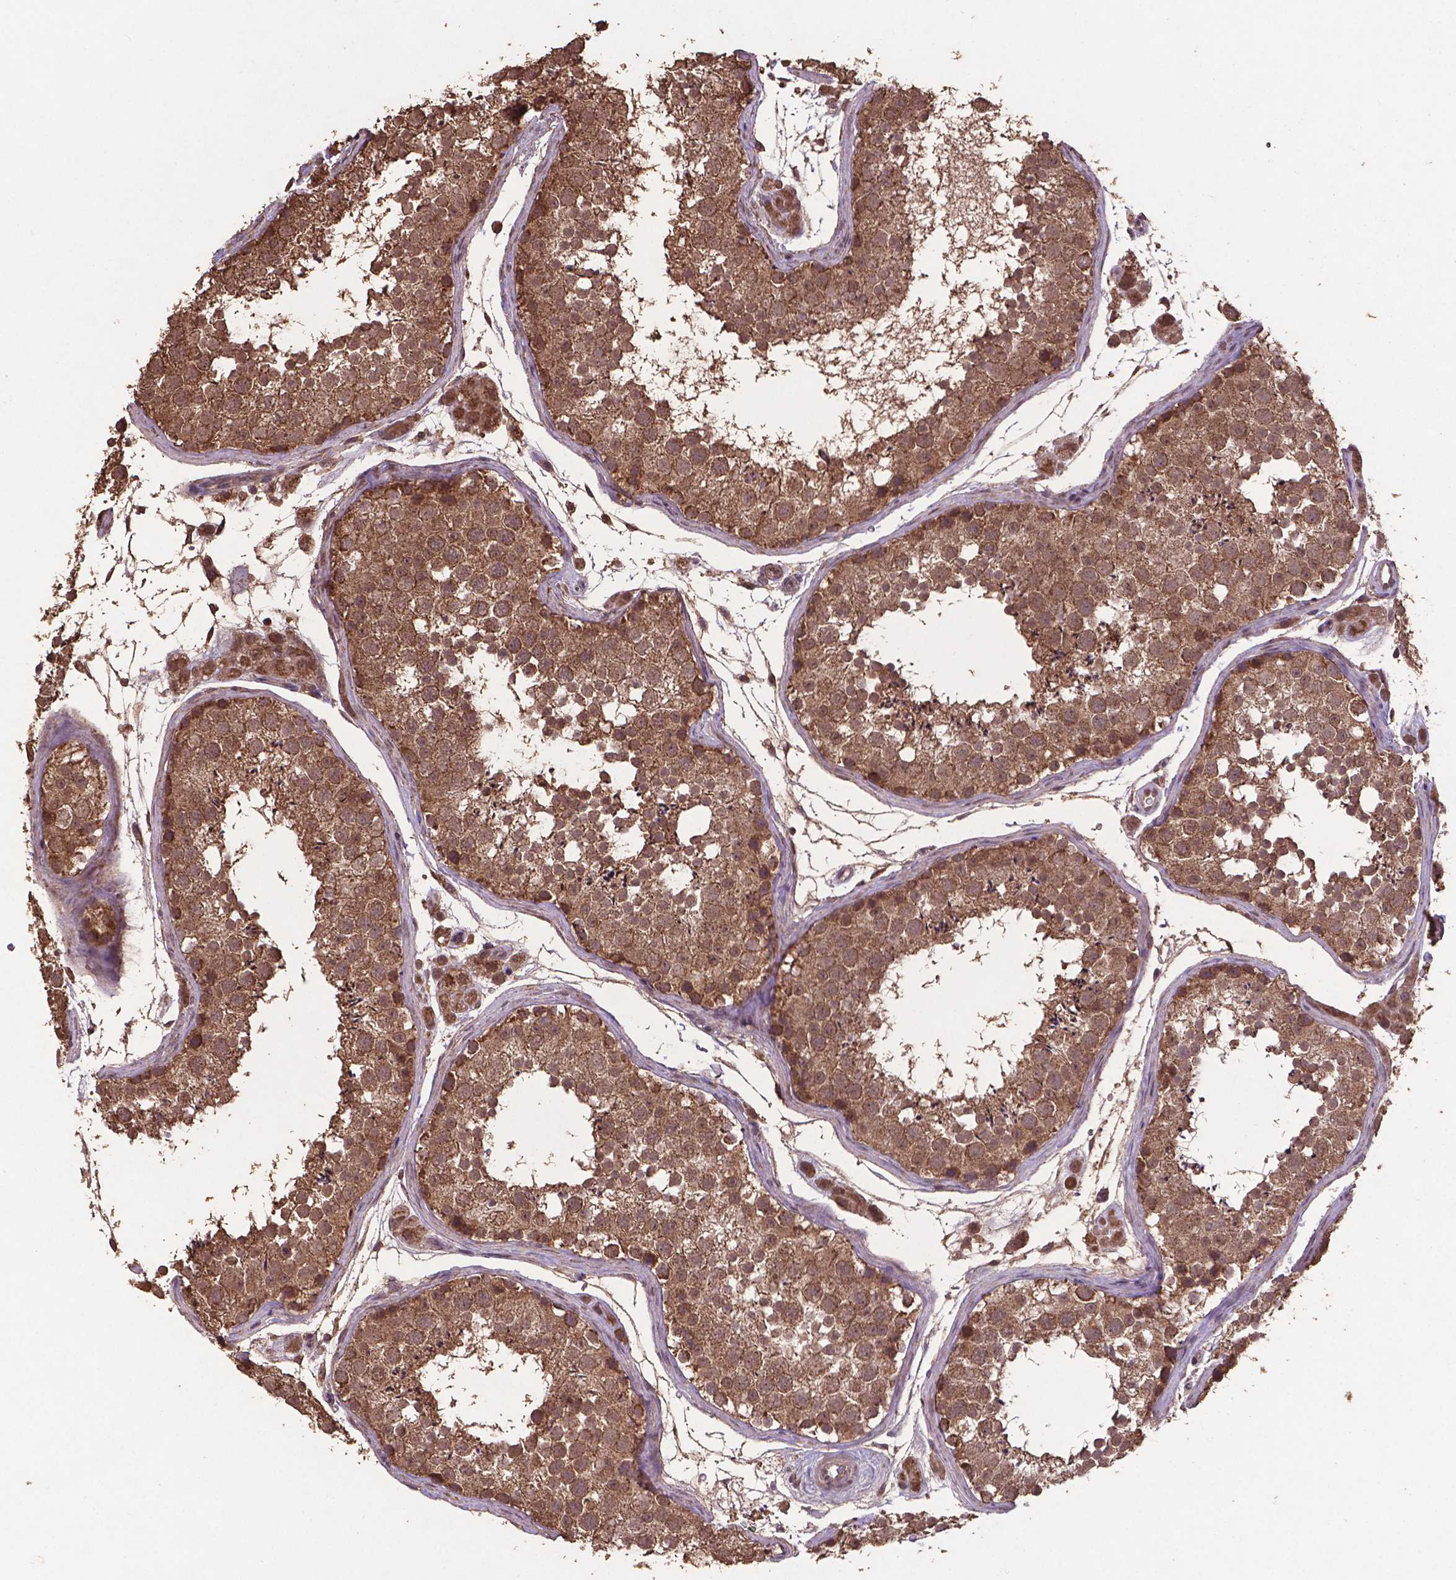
{"staining": {"intensity": "moderate", "quantity": ">75%", "location": "cytoplasmic/membranous,nuclear"}, "tissue": "testis", "cell_type": "Cells in seminiferous ducts", "image_type": "normal", "snomed": [{"axis": "morphology", "description": "Normal tissue, NOS"}, {"axis": "topography", "description": "Testis"}], "caption": "A high-resolution micrograph shows immunohistochemistry staining of normal testis, which displays moderate cytoplasmic/membranous,nuclear staining in about >75% of cells in seminiferous ducts. (DAB IHC with brightfield microscopy, high magnification).", "gene": "DCAF1", "patient": {"sex": "male", "age": 41}}